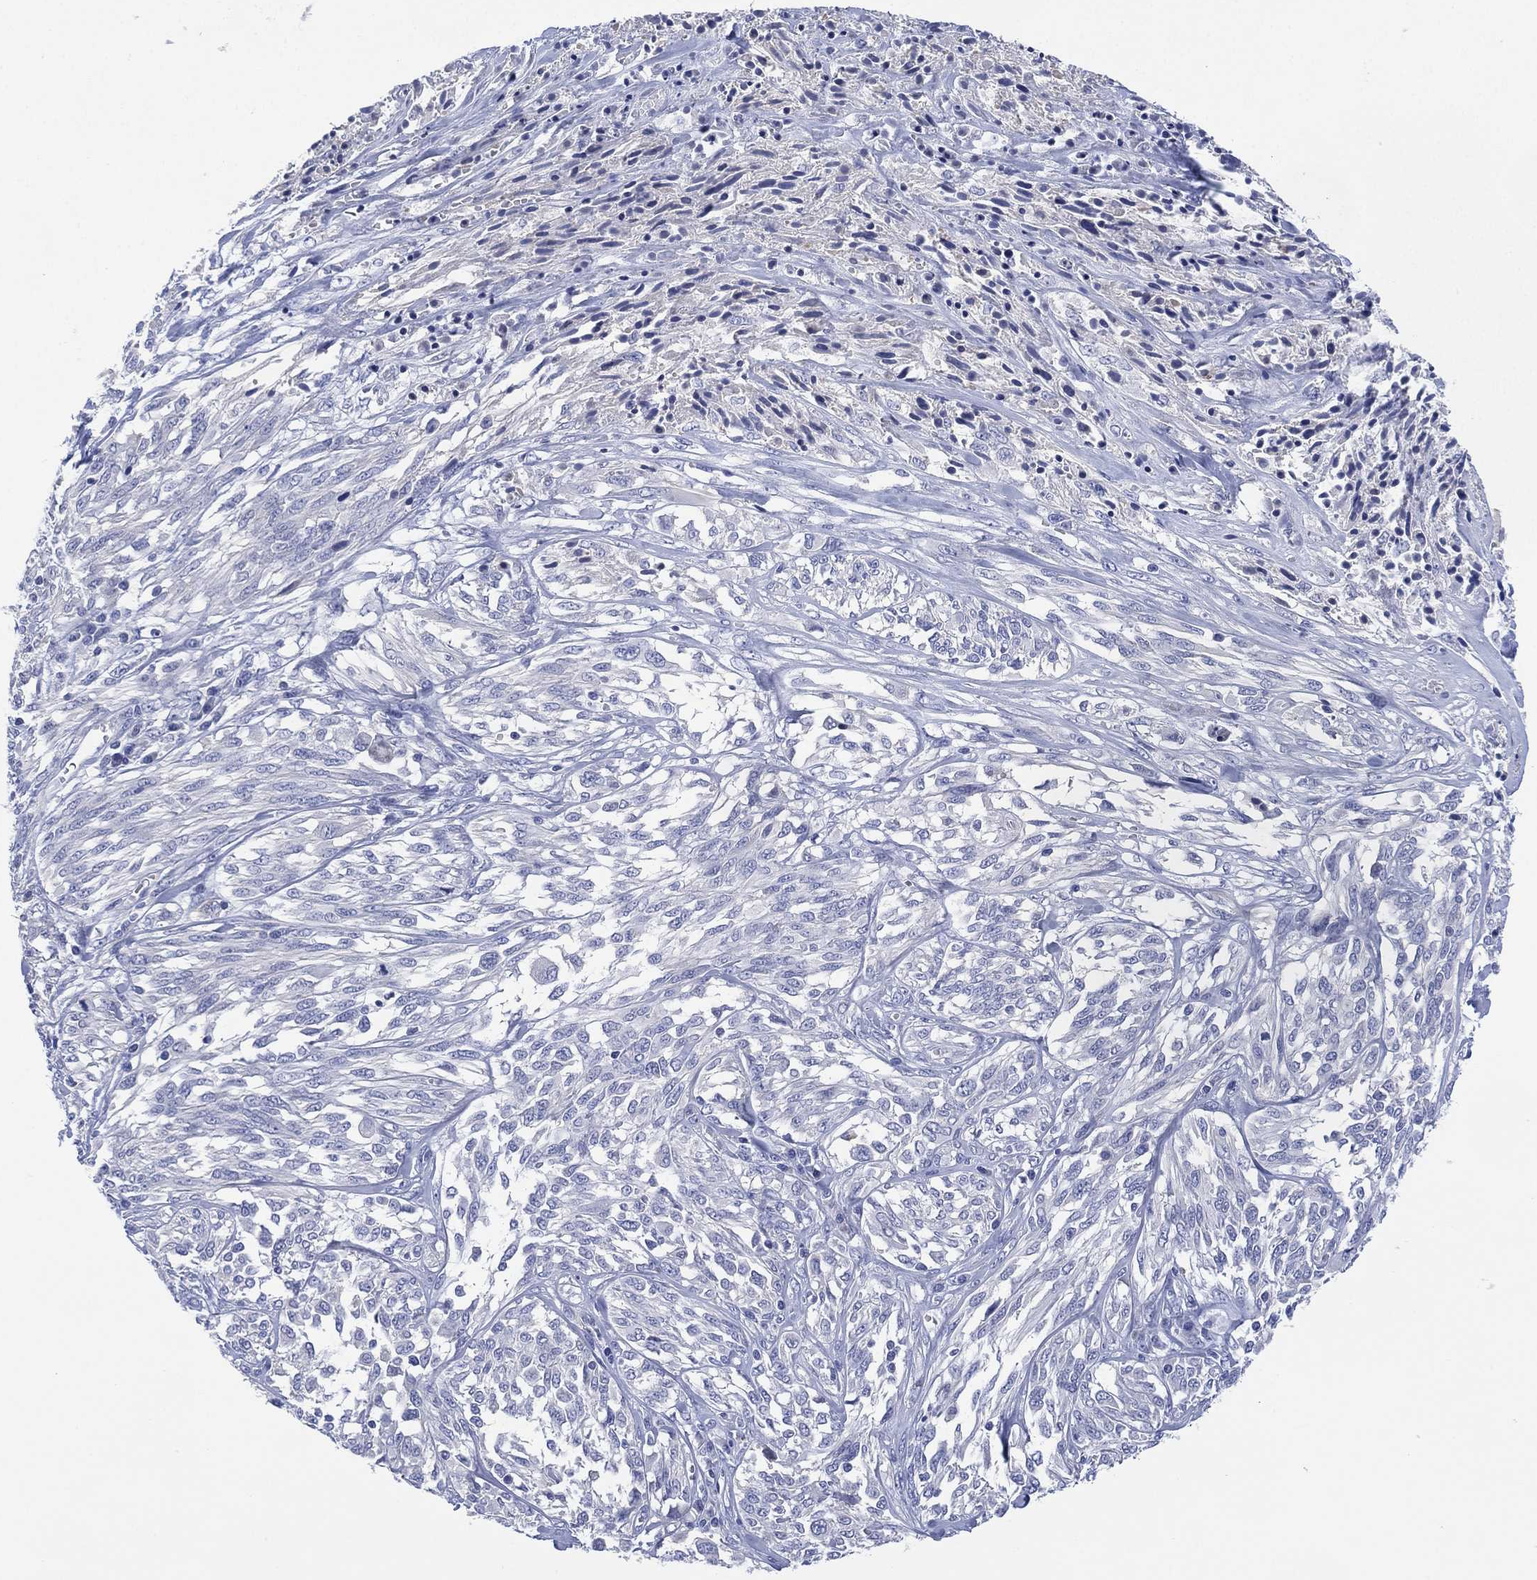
{"staining": {"intensity": "negative", "quantity": "none", "location": "none"}, "tissue": "melanoma", "cell_type": "Tumor cells", "image_type": "cancer", "snomed": [{"axis": "morphology", "description": "Malignant melanoma, NOS"}, {"axis": "topography", "description": "Skin"}], "caption": "DAB (3,3'-diaminobenzidine) immunohistochemical staining of malignant melanoma reveals no significant expression in tumor cells.", "gene": "CHRNA3", "patient": {"sex": "female", "age": 91}}